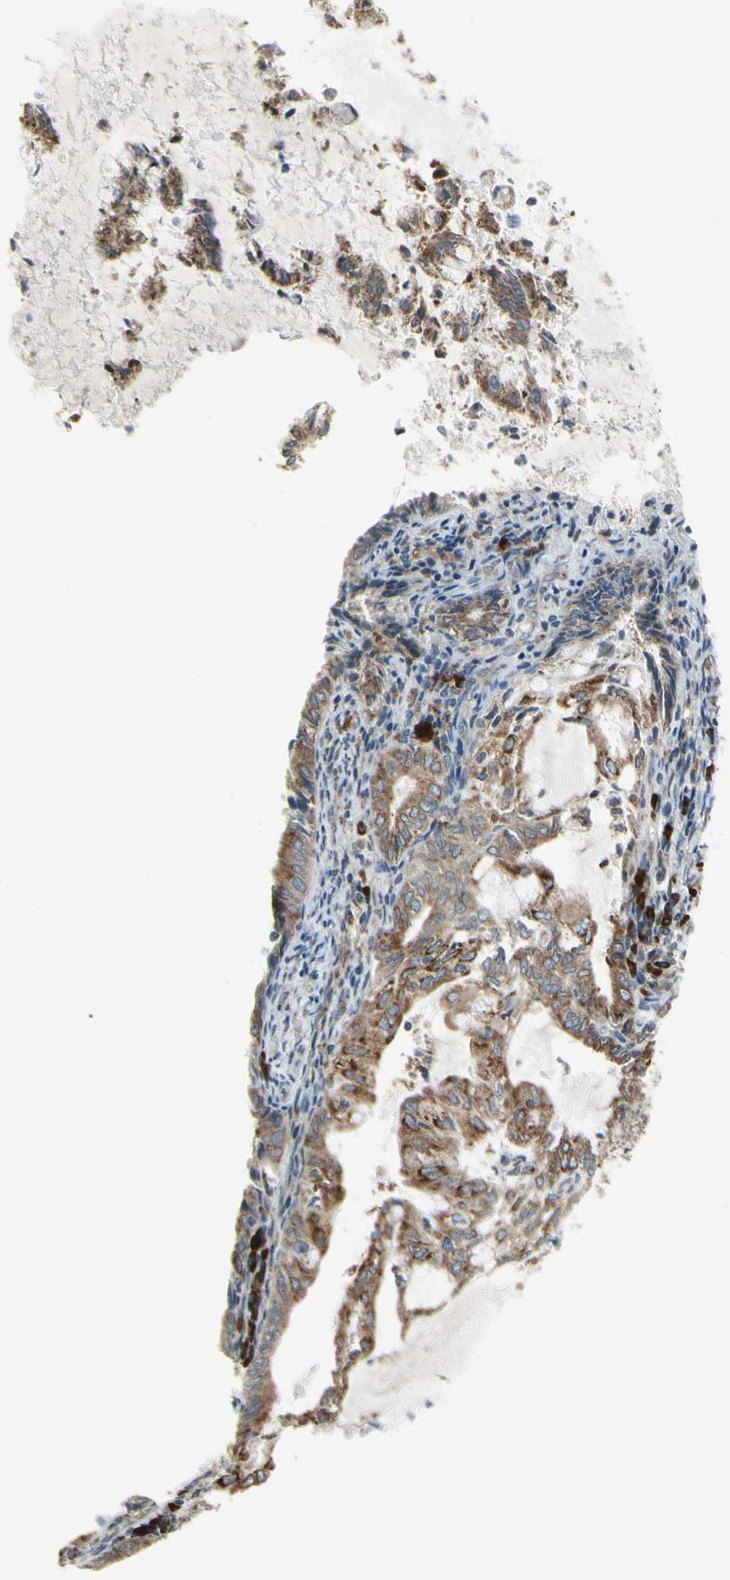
{"staining": {"intensity": "moderate", "quantity": ">75%", "location": "cytoplasmic/membranous"}, "tissue": "endometrial cancer", "cell_type": "Tumor cells", "image_type": "cancer", "snomed": [{"axis": "morphology", "description": "Adenocarcinoma, NOS"}, {"axis": "topography", "description": "Endometrium"}], "caption": "The histopathology image exhibits staining of endometrial cancer, revealing moderate cytoplasmic/membranous protein staining (brown color) within tumor cells.", "gene": "RPN2", "patient": {"sex": "female", "age": 86}}